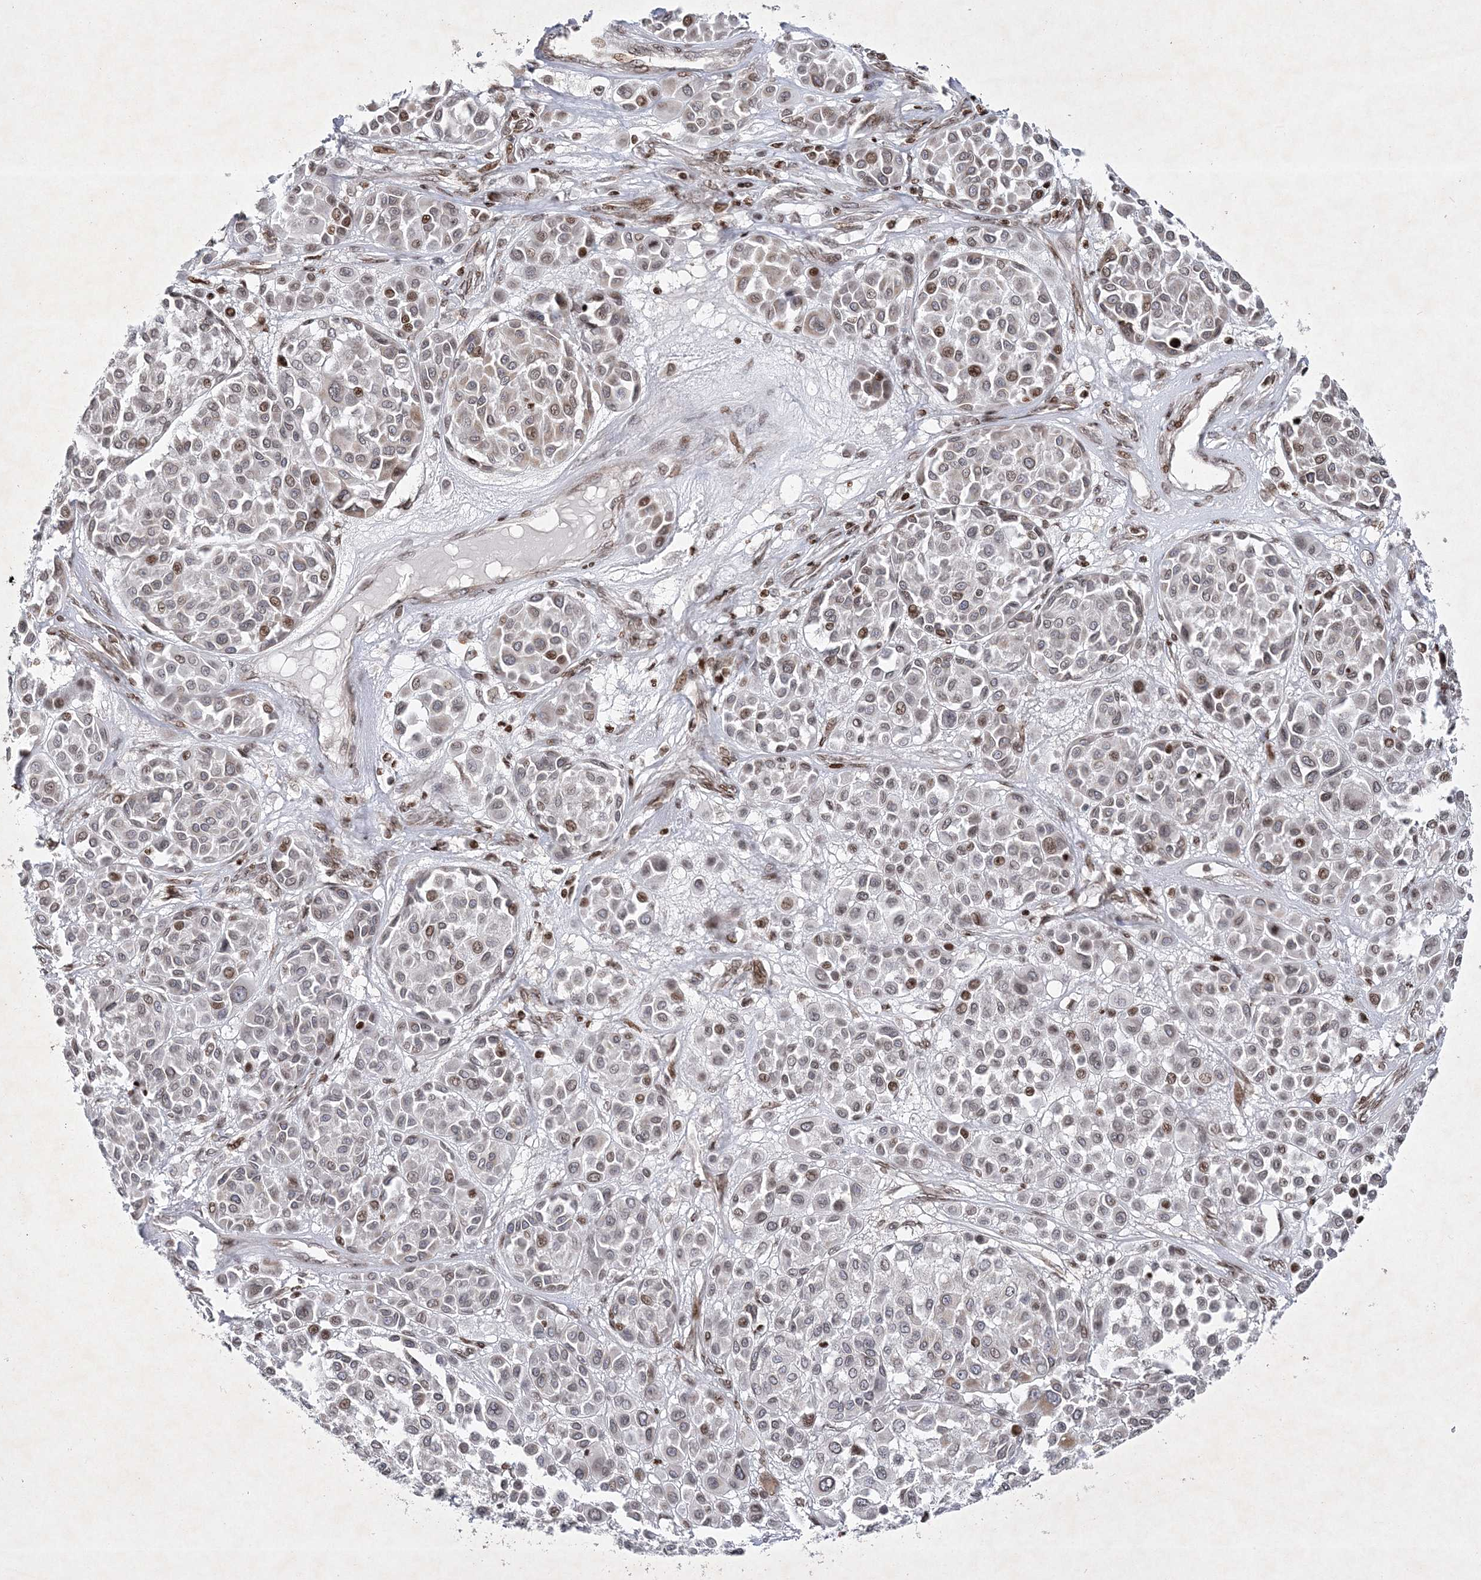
{"staining": {"intensity": "weak", "quantity": "<25%", "location": "nuclear"}, "tissue": "melanoma", "cell_type": "Tumor cells", "image_type": "cancer", "snomed": [{"axis": "morphology", "description": "Malignant melanoma, Metastatic site"}, {"axis": "topography", "description": "Soft tissue"}], "caption": "DAB immunohistochemical staining of human malignant melanoma (metastatic site) displays no significant expression in tumor cells. (DAB (3,3'-diaminobenzidine) immunohistochemistry with hematoxylin counter stain).", "gene": "SMIM29", "patient": {"sex": "male", "age": 41}}